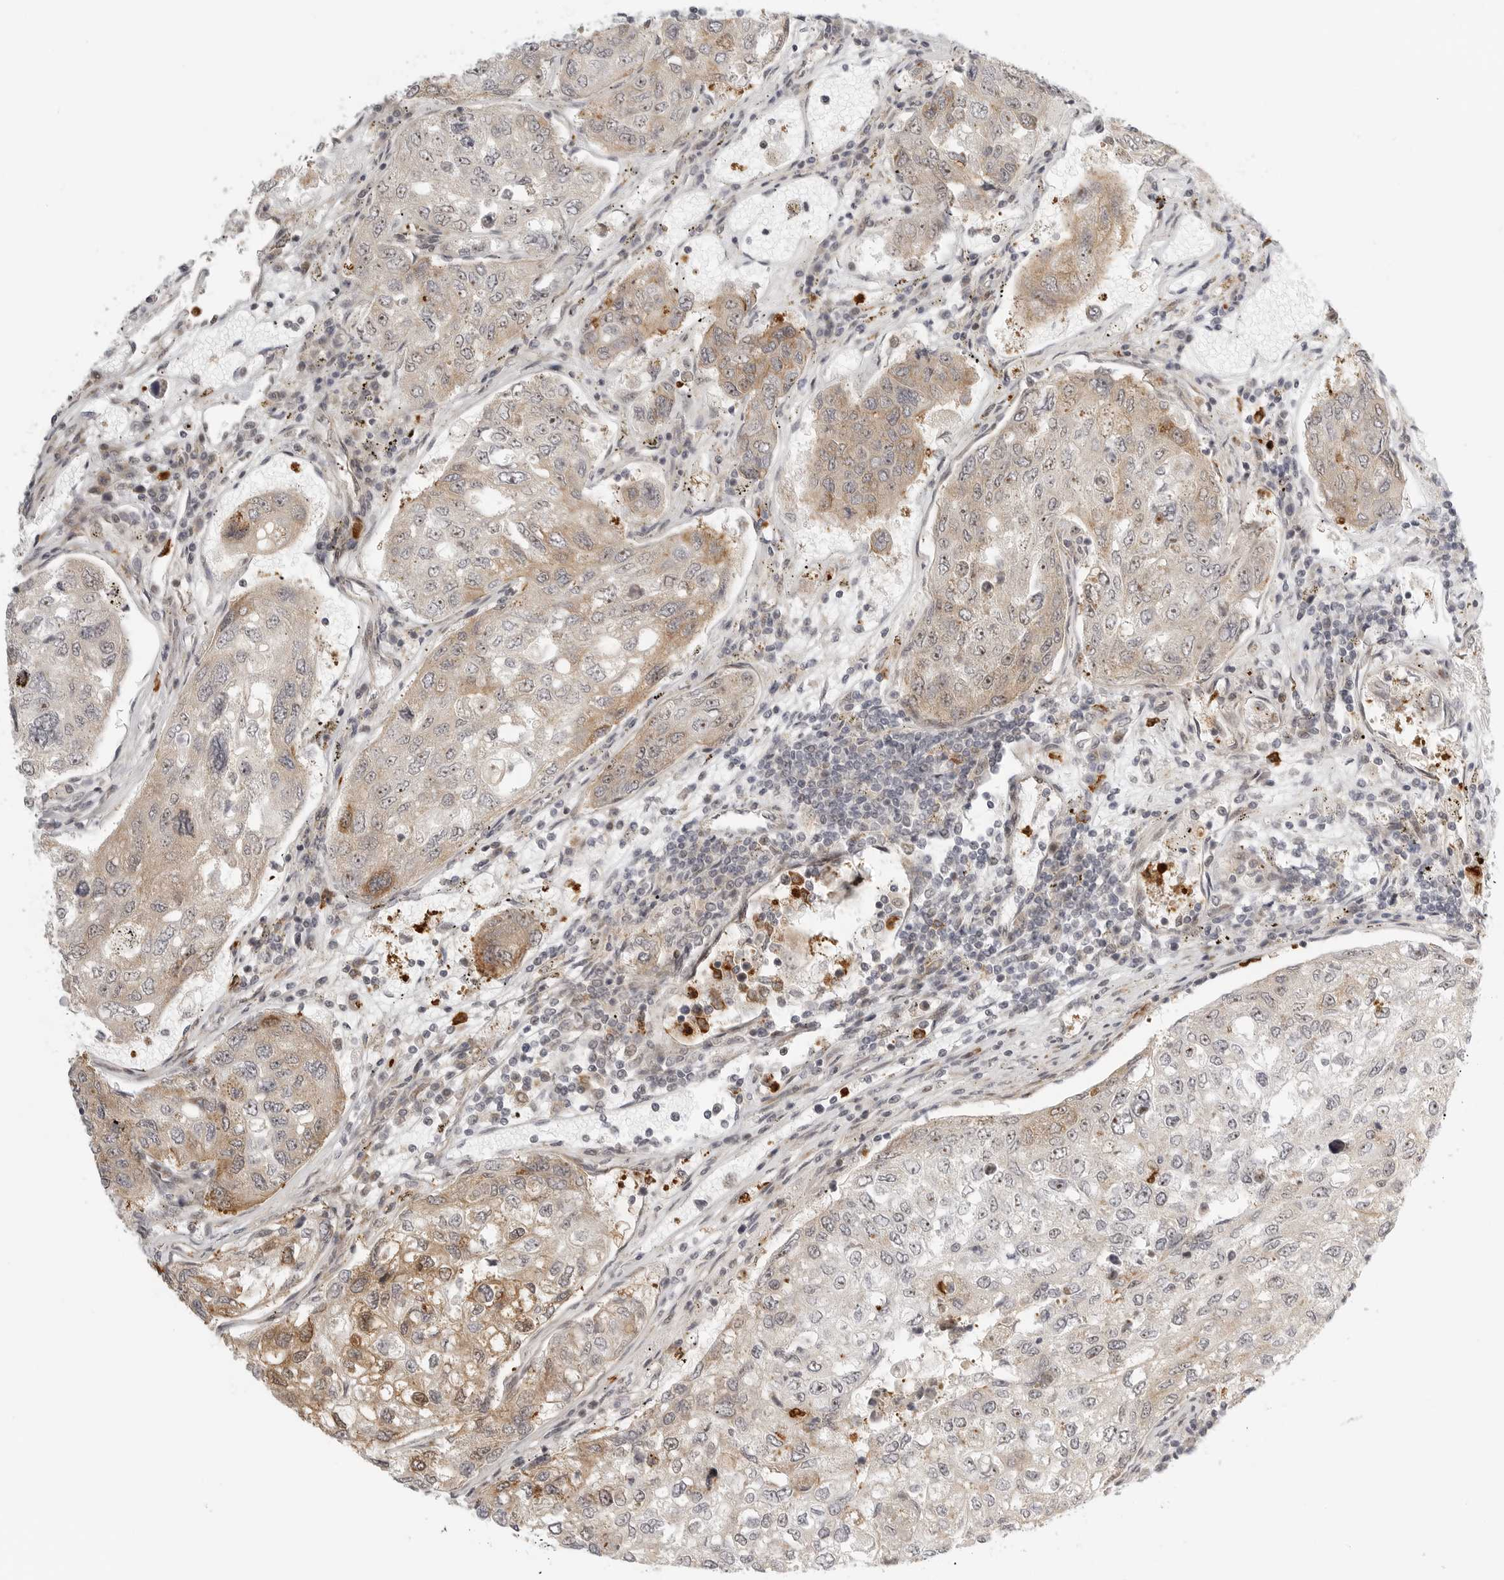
{"staining": {"intensity": "moderate", "quantity": "25%-75%", "location": "cytoplasmic/membranous,nuclear"}, "tissue": "urothelial cancer", "cell_type": "Tumor cells", "image_type": "cancer", "snomed": [{"axis": "morphology", "description": "Urothelial carcinoma, High grade"}, {"axis": "topography", "description": "Lymph node"}, {"axis": "topography", "description": "Urinary bladder"}], "caption": "This image displays high-grade urothelial carcinoma stained with immunohistochemistry (IHC) to label a protein in brown. The cytoplasmic/membranous and nuclear of tumor cells show moderate positivity for the protein. Nuclei are counter-stained blue.", "gene": "DSCC1", "patient": {"sex": "male", "age": 51}}